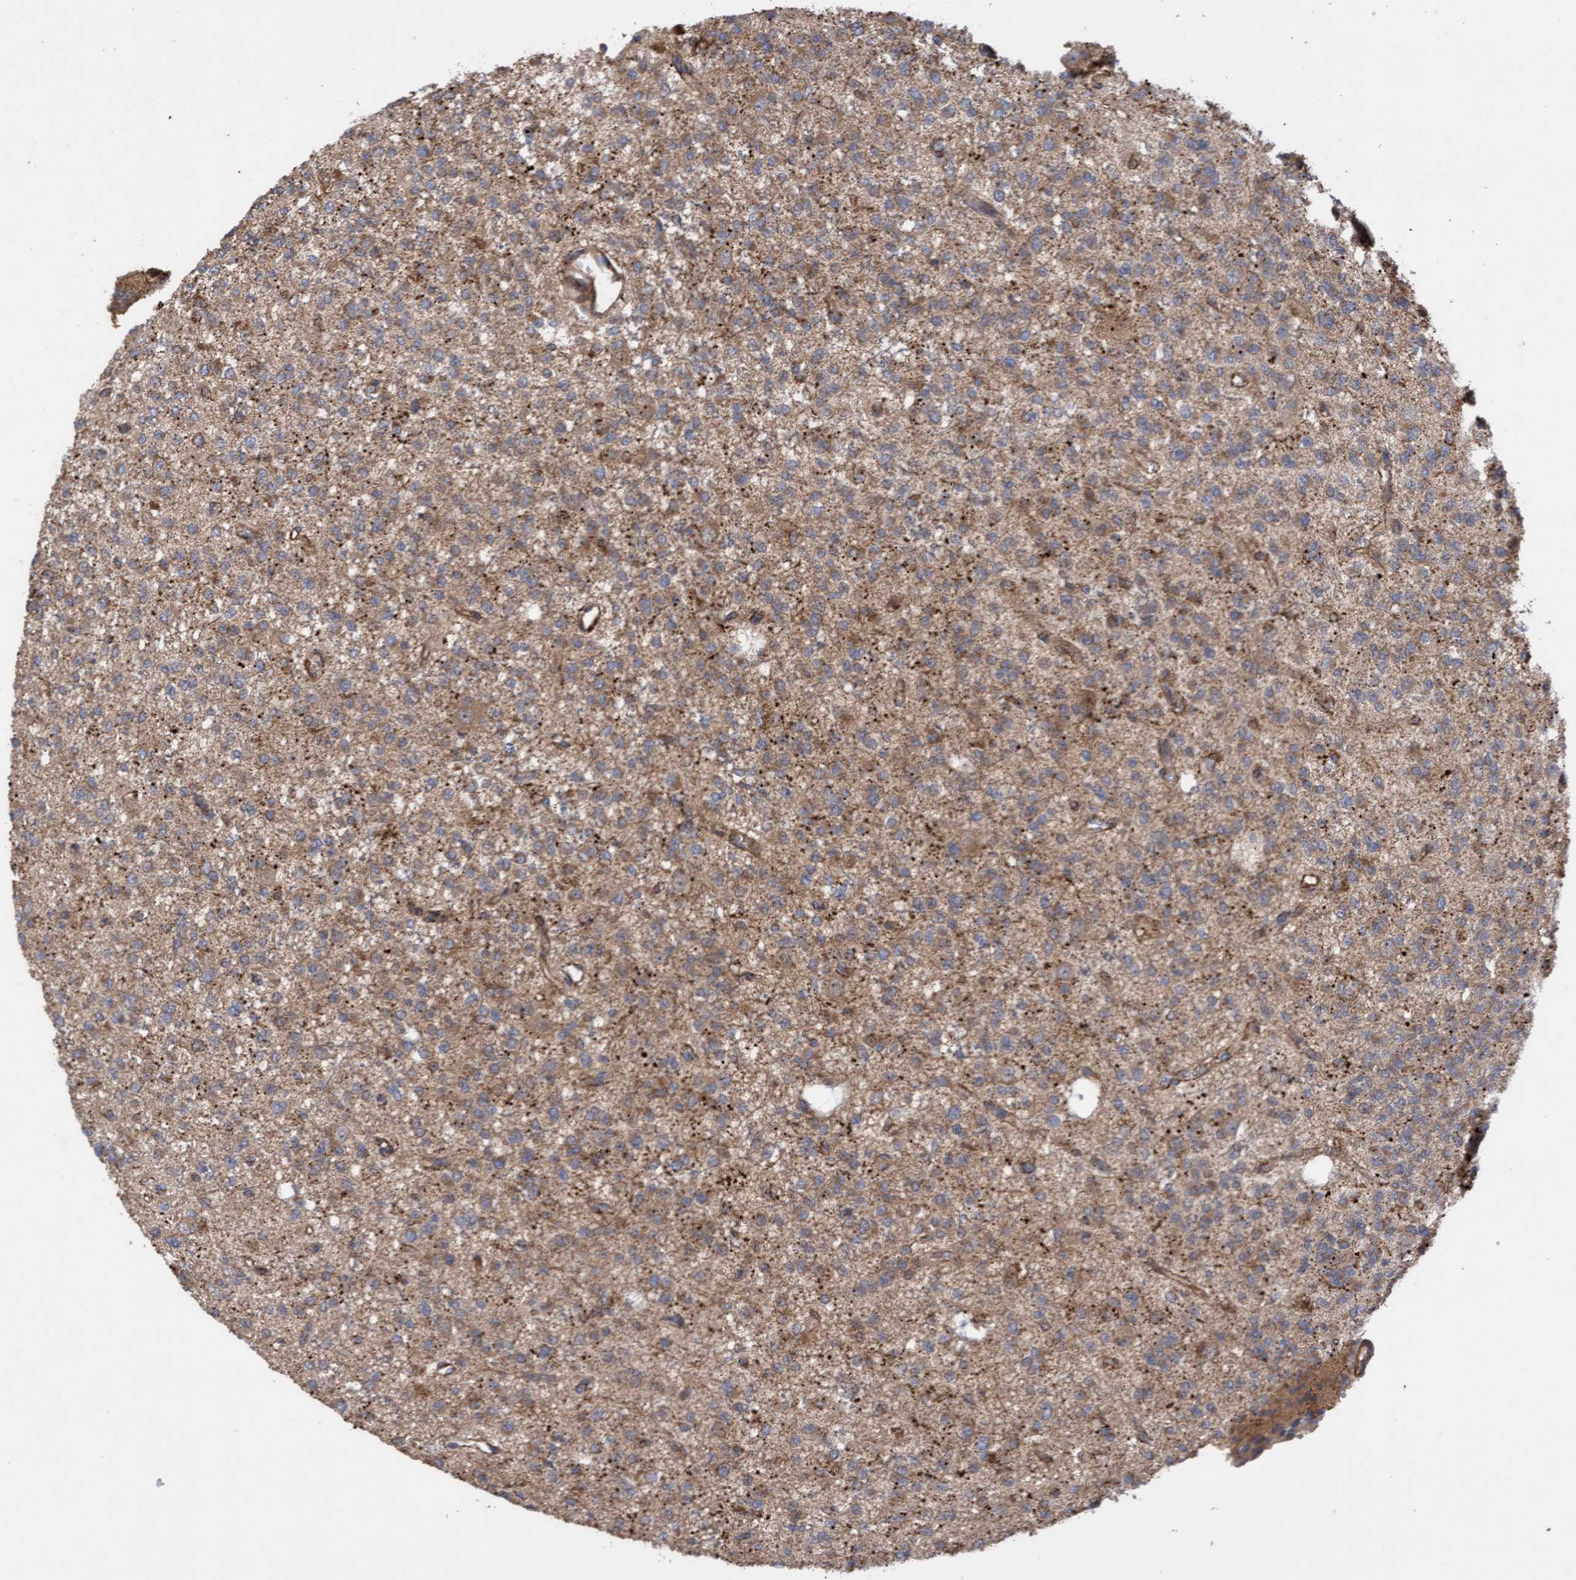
{"staining": {"intensity": "moderate", "quantity": "25%-75%", "location": "cytoplasmic/membranous"}, "tissue": "glioma", "cell_type": "Tumor cells", "image_type": "cancer", "snomed": [{"axis": "morphology", "description": "Glioma, malignant, Low grade"}, {"axis": "topography", "description": "Brain"}], "caption": "Malignant low-grade glioma stained for a protein (brown) reveals moderate cytoplasmic/membranous positive positivity in approximately 25%-75% of tumor cells.", "gene": "ELP5", "patient": {"sex": "male", "age": 38}}